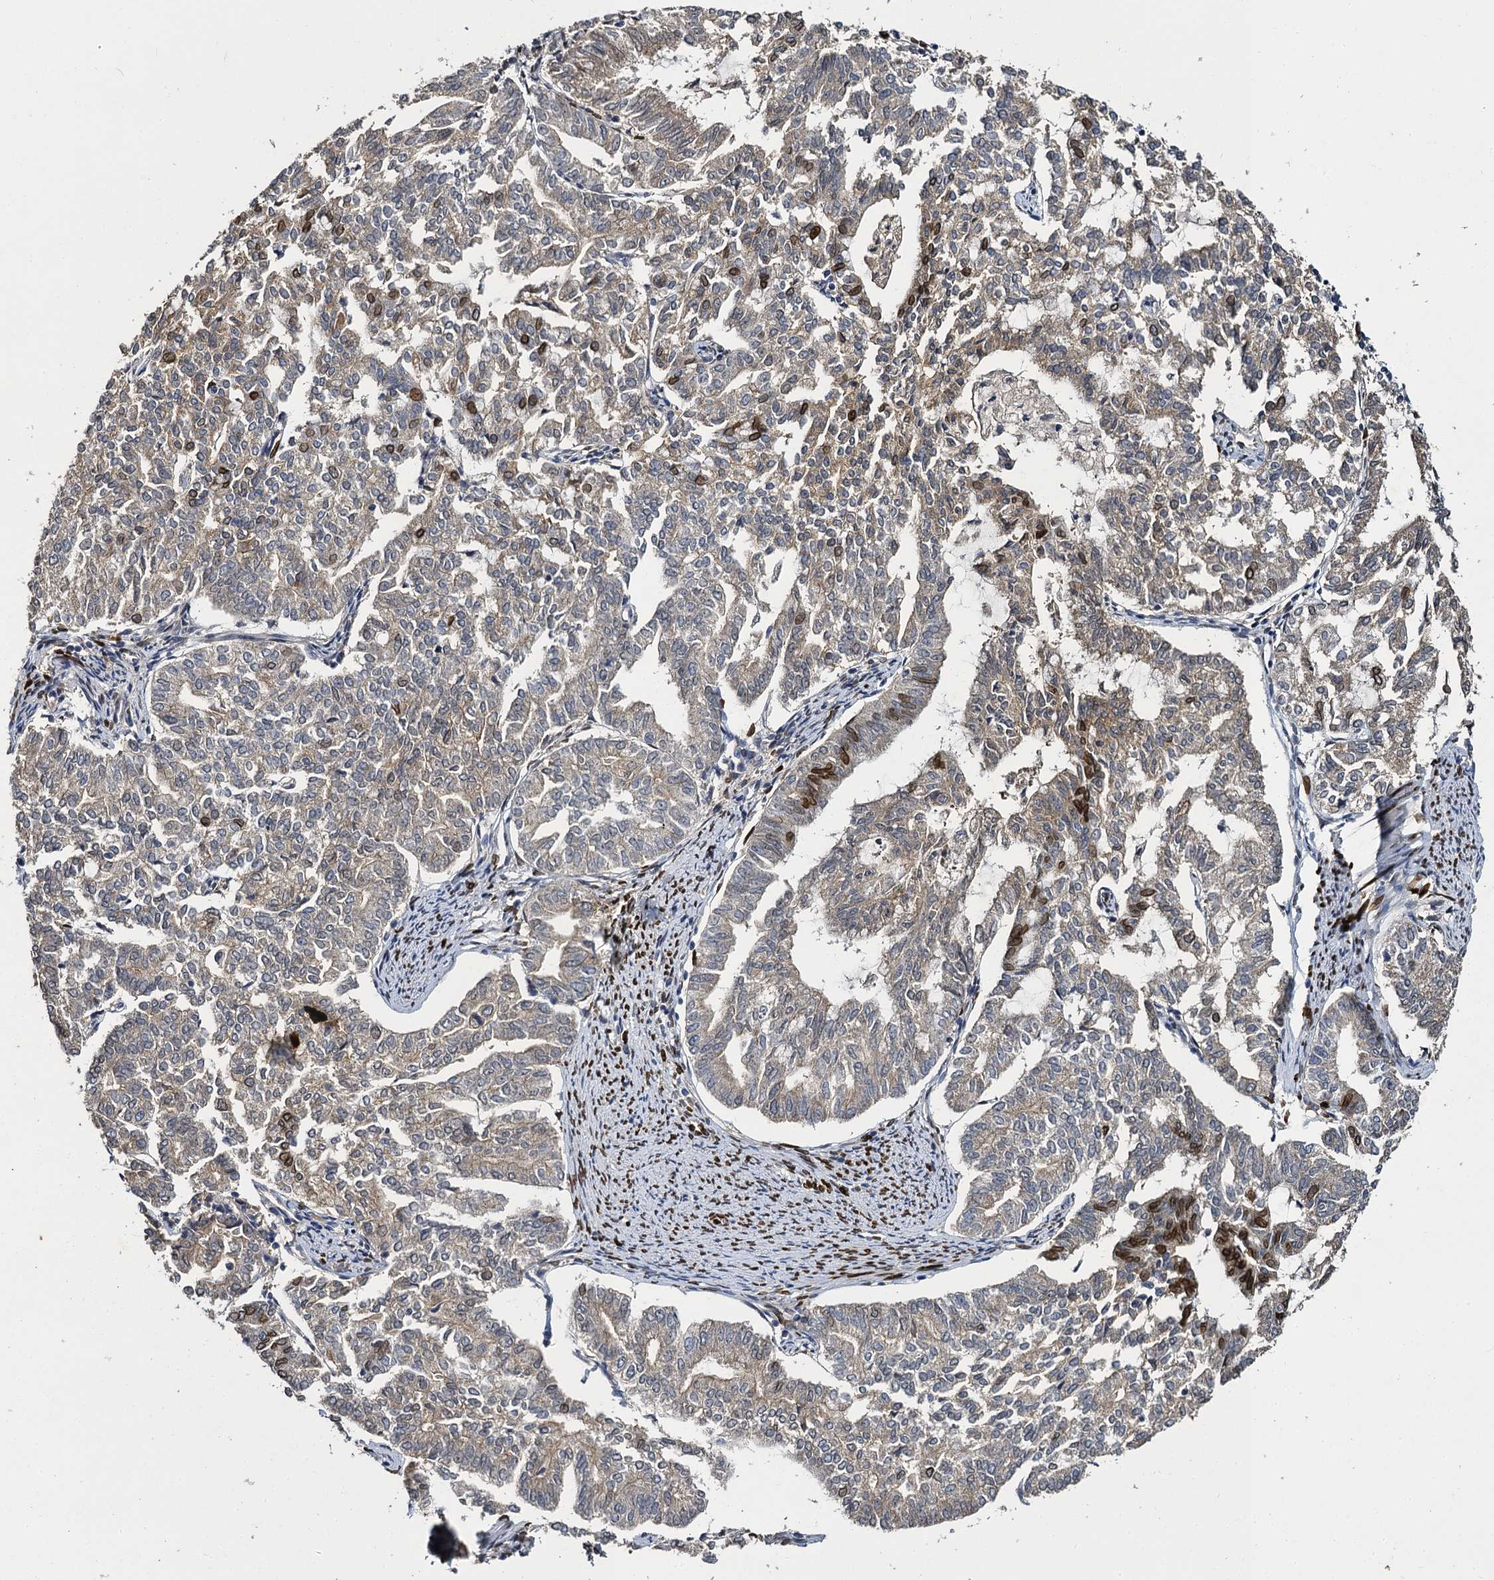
{"staining": {"intensity": "moderate", "quantity": "<25%", "location": "nuclear"}, "tissue": "endometrial cancer", "cell_type": "Tumor cells", "image_type": "cancer", "snomed": [{"axis": "morphology", "description": "Adenocarcinoma, NOS"}, {"axis": "topography", "description": "Endometrium"}], "caption": "DAB (3,3'-diaminobenzidine) immunohistochemical staining of endometrial adenocarcinoma shows moderate nuclear protein expression in approximately <25% of tumor cells.", "gene": "SLC11A2", "patient": {"sex": "female", "age": 79}}